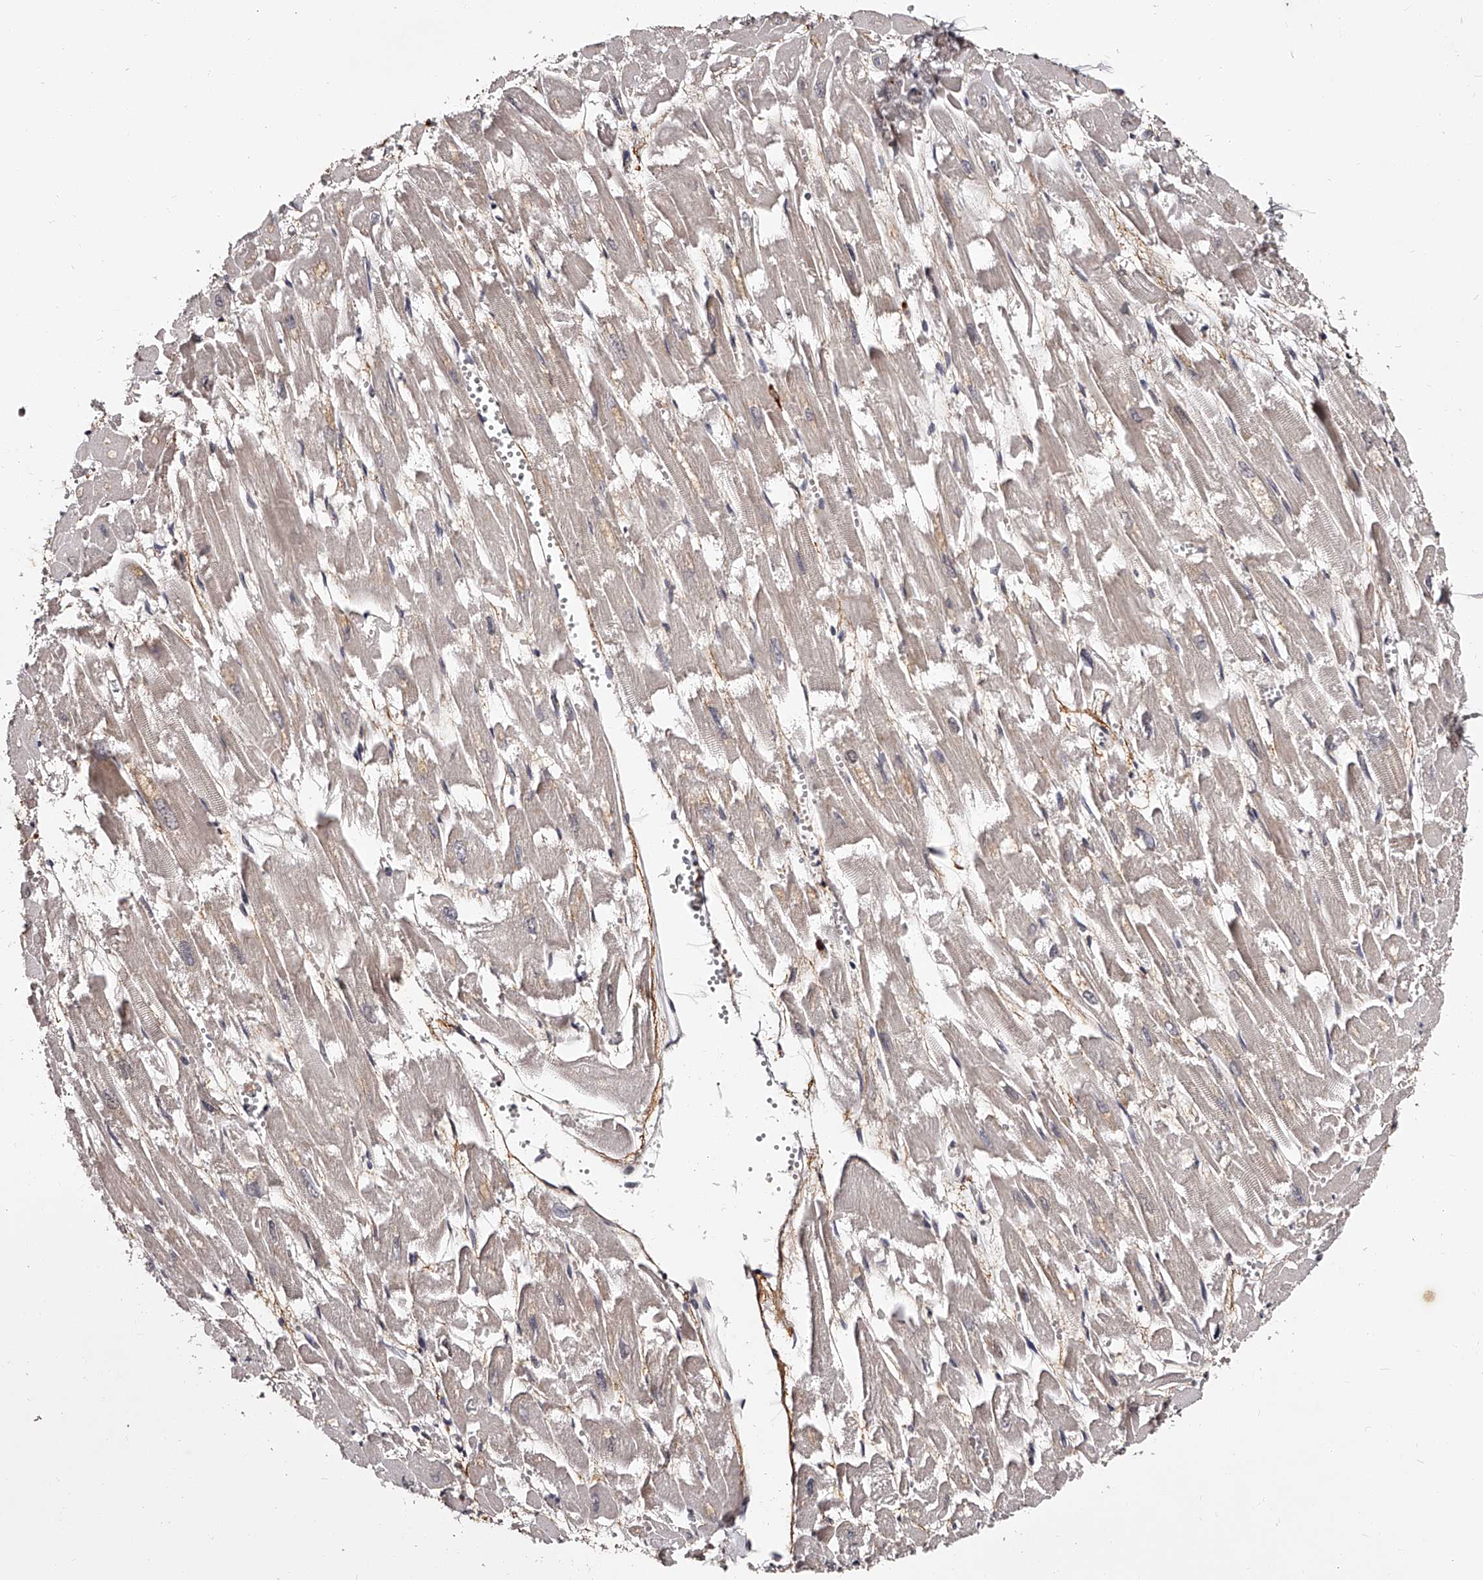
{"staining": {"intensity": "negative", "quantity": "none", "location": "none"}, "tissue": "heart muscle", "cell_type": "Cardiomyocytes", "image_type": "normal", "snomed": [{"axis": "morphology", "description": "Normal tissue, NOS"}, {"axis": "topography", "description": "Heart"}], "caption": "Immunohistochemical staining of unremarkable human heart muscle displays no significant staining in cardiomyocytes. Brightfield microscopy of immunohistochemistry stained with DAB (3,3'-diaminobenzidine) (brown) and hematoxylin (blue), captured at high magnification.", "gene": "RSC1A1", "patient": {"sex": "male", "age": 54}}